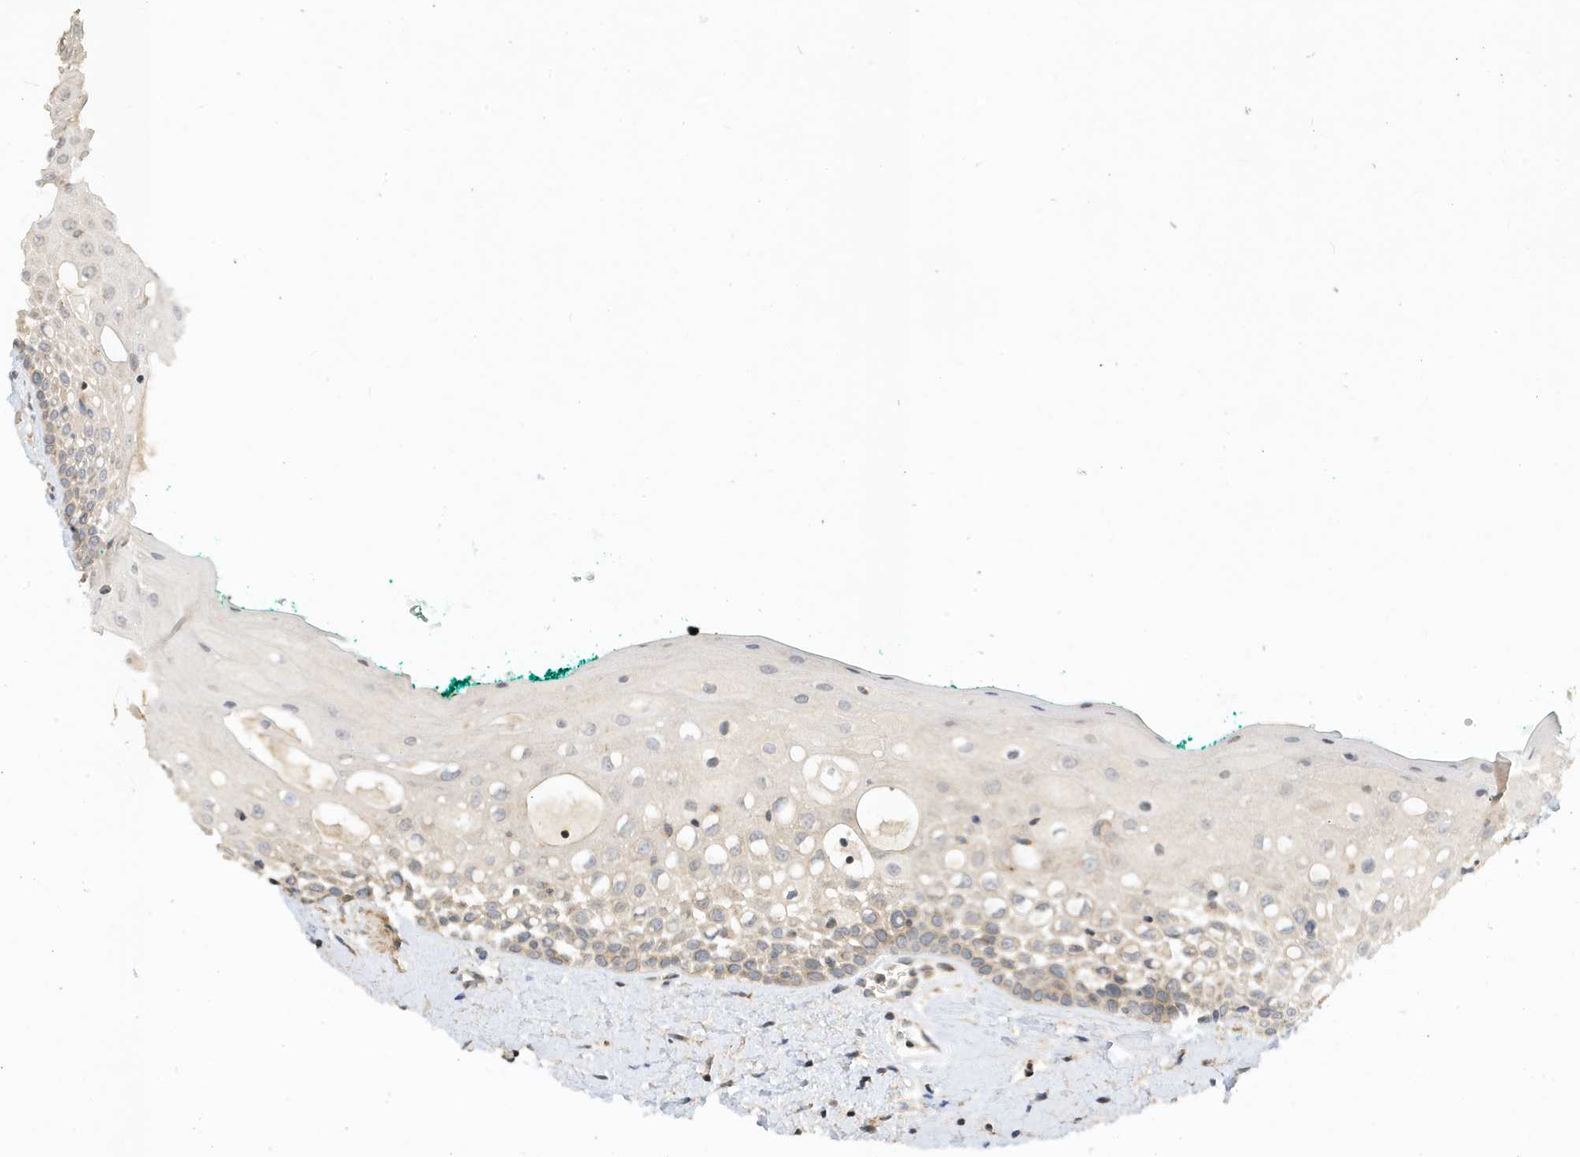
{"staining": {"intensity": "weak", "quantity": "<25%", "location": "cytoplasmic/membranous,nuclear"}, "tissue": "oral mucosa", "cell_type": "Squamous epithelial cells", "image_type": "normal", "snomed": [{"axis": "morphology", "description": "Normal tissue, NOS"}, {"axis": "topography", "description": "Oral tissue"}], "caption": "Oral mucosa stained for a protein using immunohistochemistry shows no staining squamous epithelial cells.", "gene": "TAB3", "patient": {"sex": "female", "age": 70}}